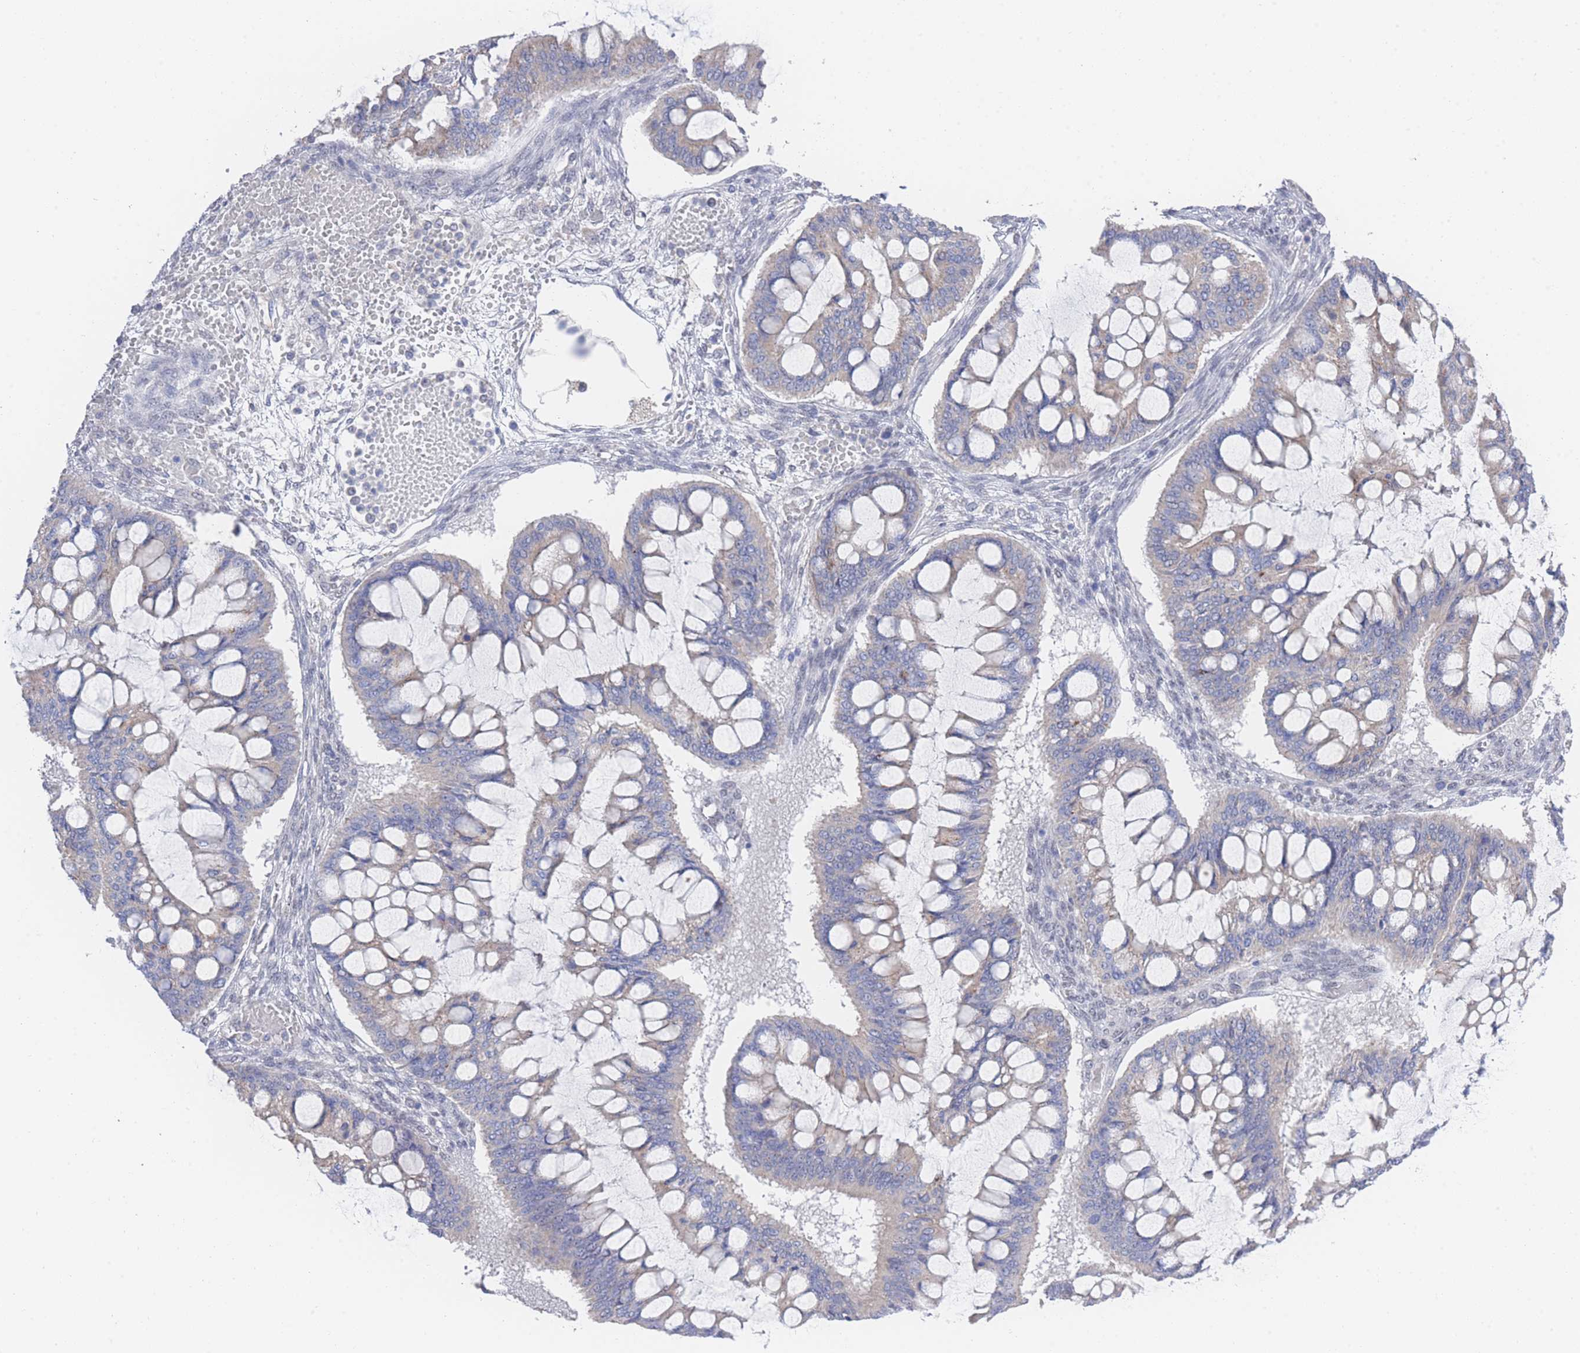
{"staining": {"intensity": "negative", "quantity": "none", "location": "none"}, "tissue": "ovarian cancer", "cell_type": "Tumor cells", "image_type": "cancer", "snomed": [{"axis": "morphology", "description": "Cystadenocarcinoma, mucinous, NOS"}, {"axis": "topography", "description": "Ovary"}], "caption": "There is no significant staining in tumor cells of ovarian cancer.", "gene": "ZNF142", "patient": {"sex": "female", "age": 73}}